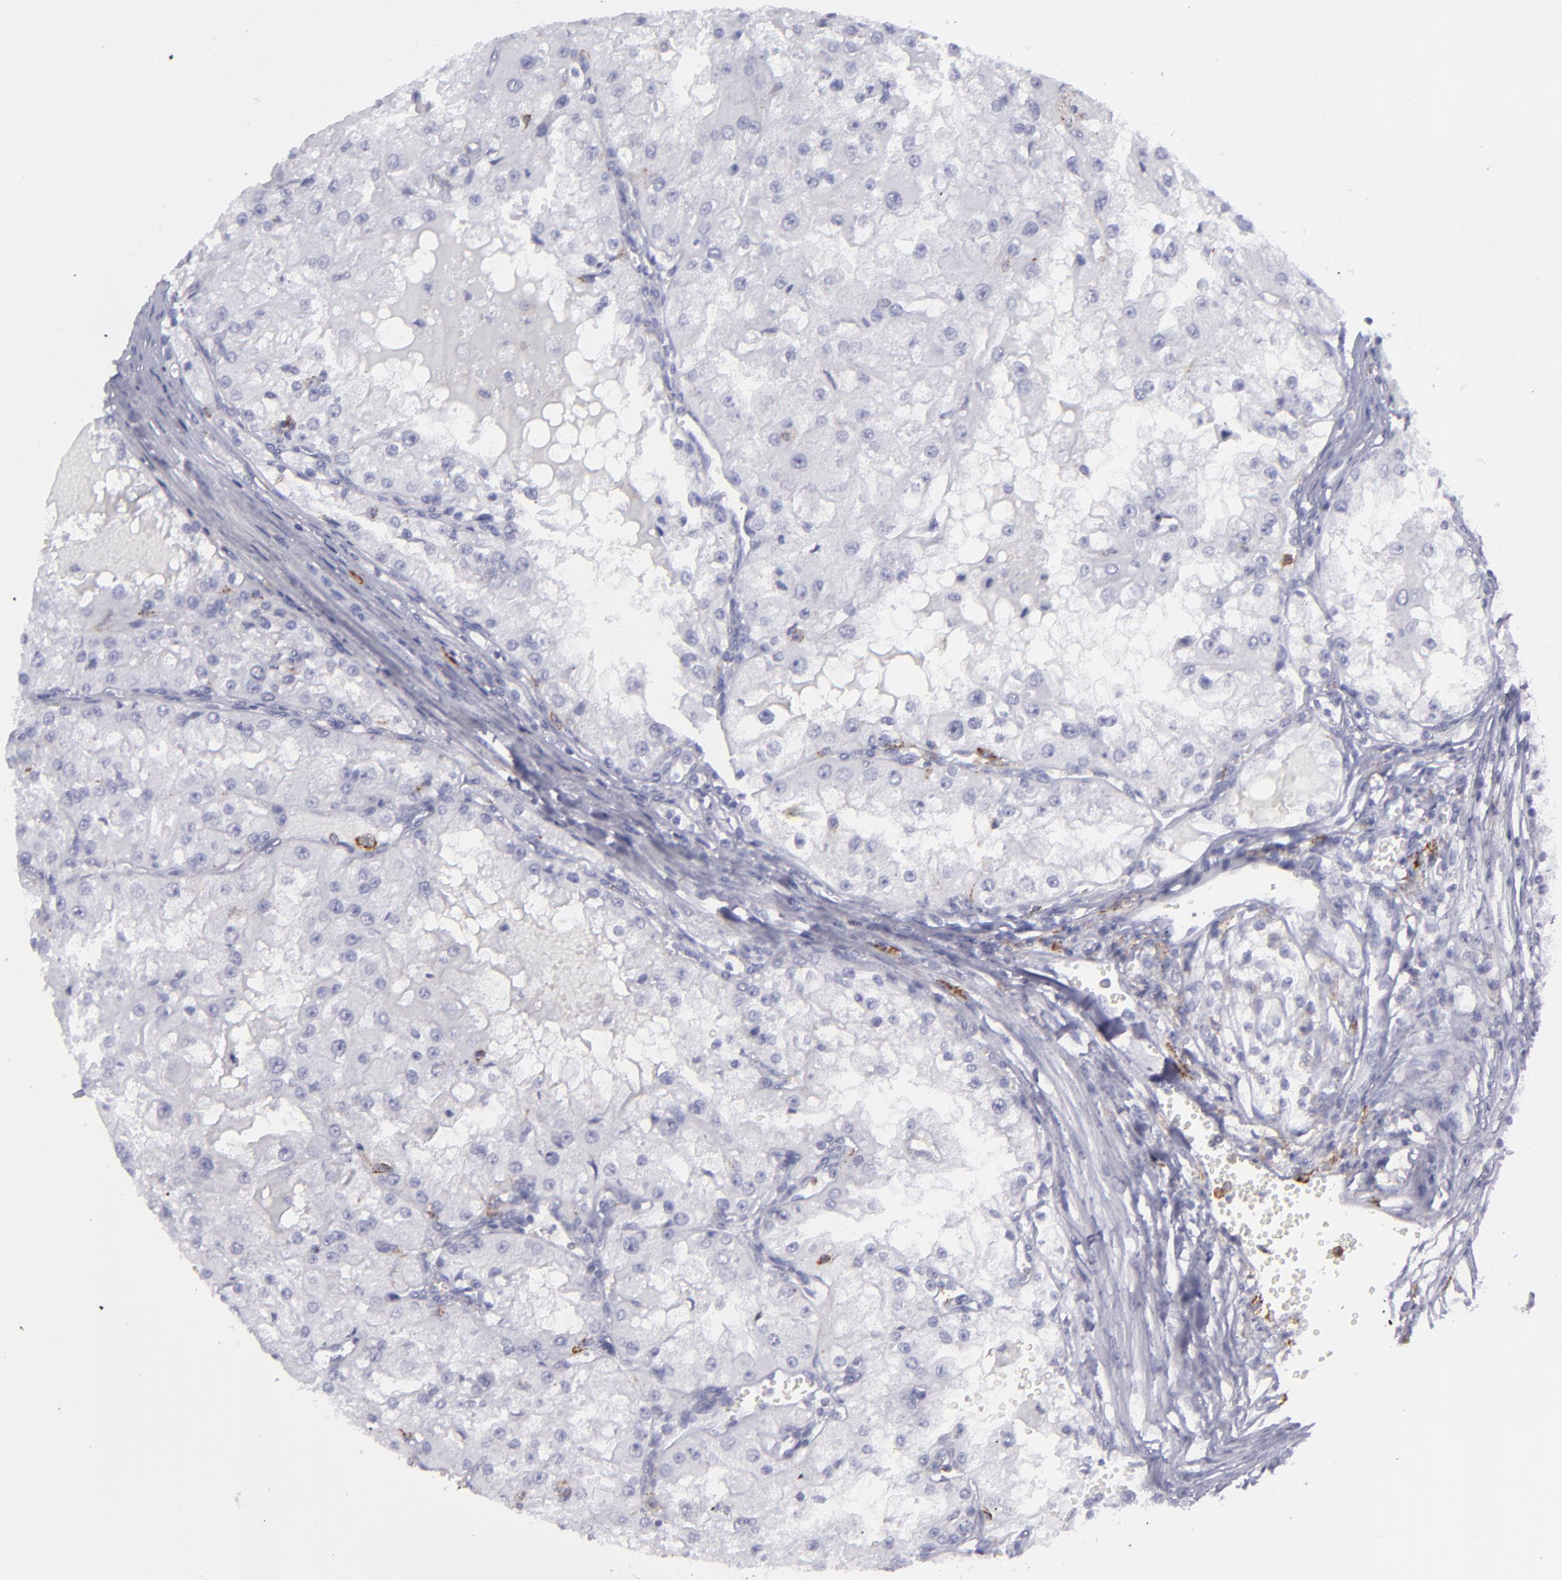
{"staining": {"intensity": "negative", "quantity": "none", "location": "none"}, "tissue": "renal cancer", "cell_type": "Tumor cells", "image_type": "cancer", "snomed": [{"axis": "morphology", "description": "Adenocarcinoma, NOS"}, {"axis": "topography", "description": "Kidney"}], "caption": "Immunohistochemistry (IHC) of renal adenocarcinoma shows no staining in tumor cells.", "gene": "SELPLG", "patient": {"sex": "female", "age": 74}}